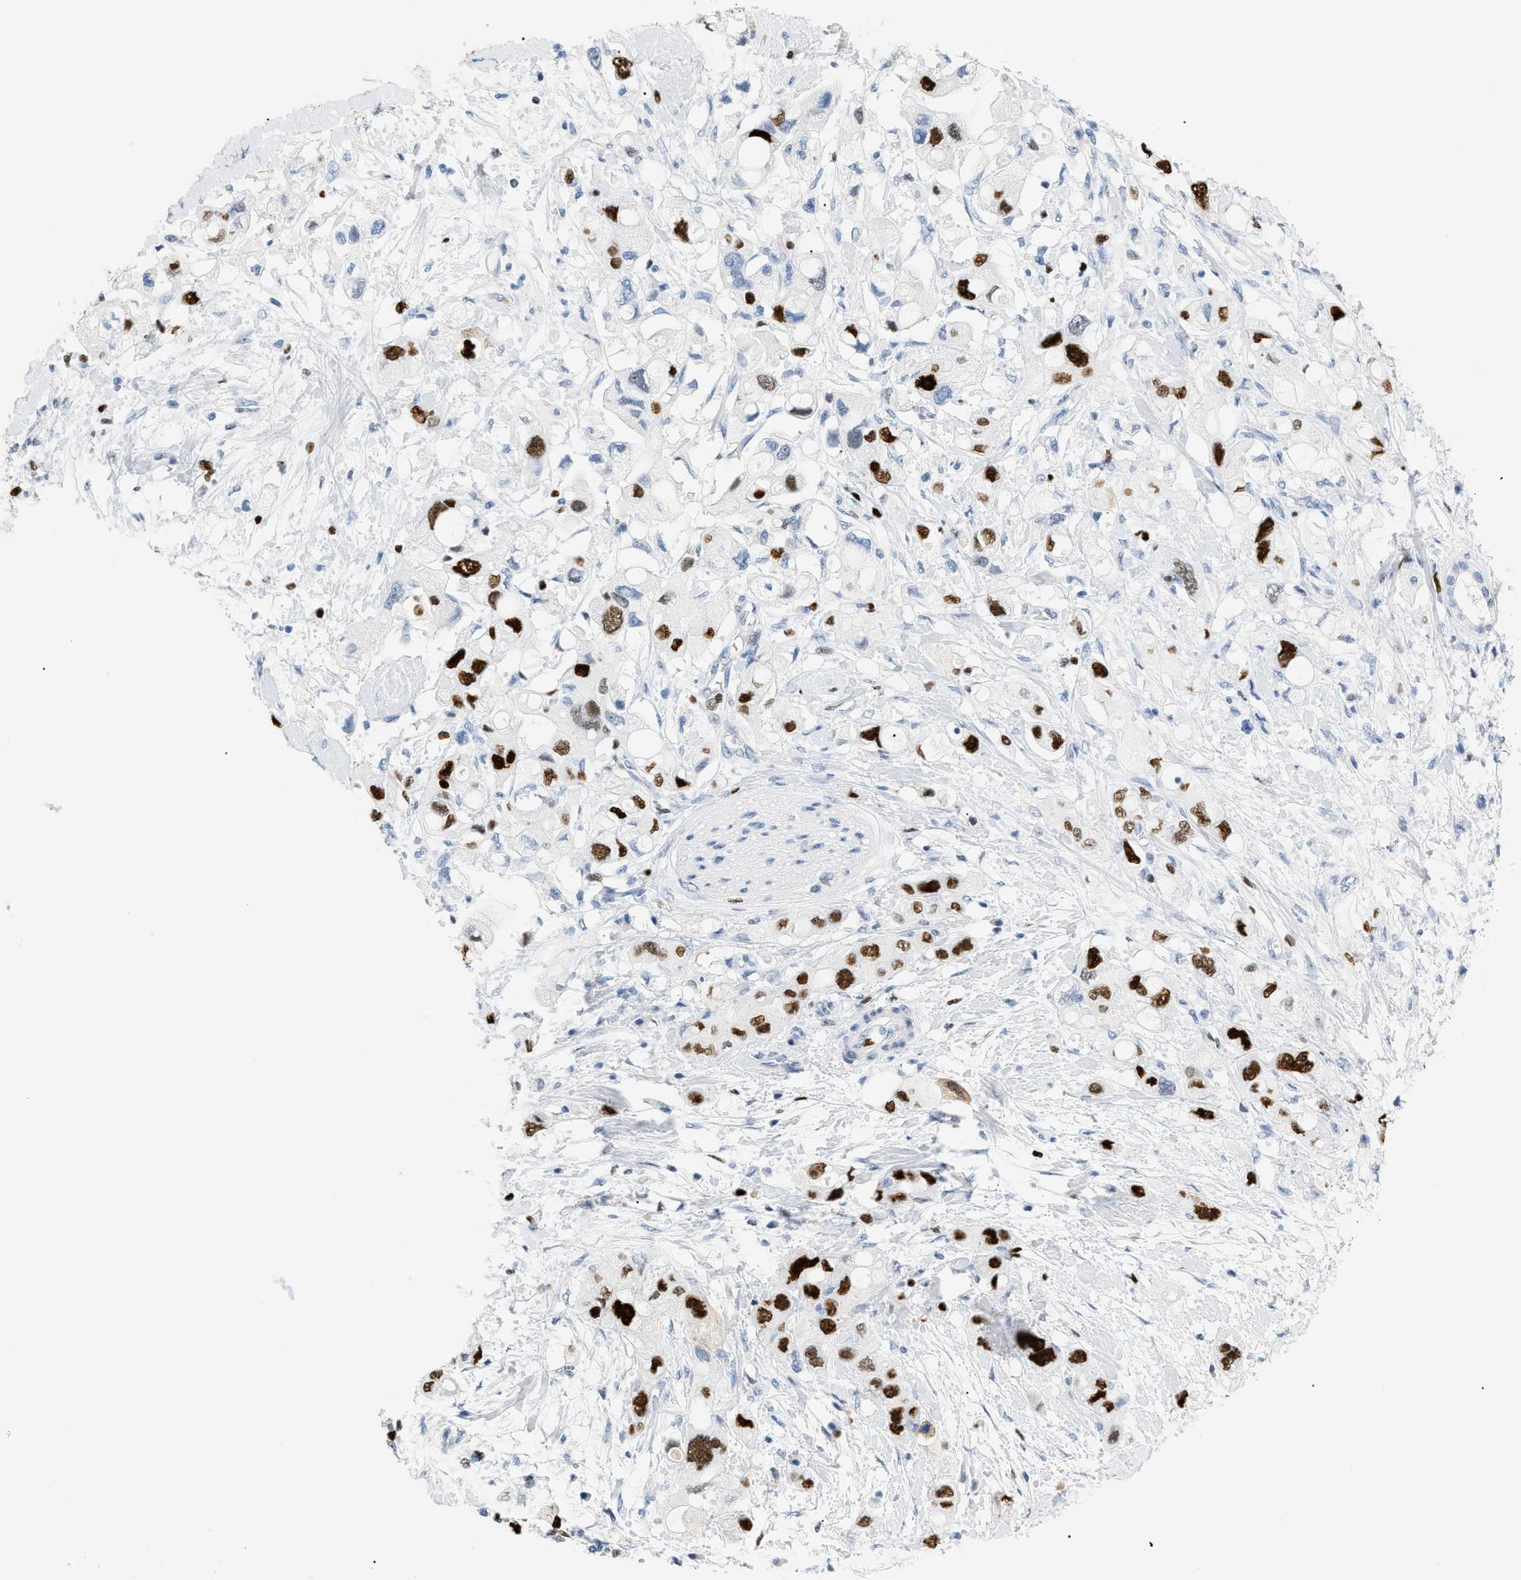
{"staining": {"intensity": "strong", "quantity": "25%-75%", "location": "nuclear"}, "tissue": "pancreatic cancer", "cell_type": "Tumor cells", "image_type": "cancer", "snomed": [{"axis": "morphology", "description": "Adenocarcinoma, NOS"}, {"axis": "topography", "description": "Pancreas"}], "caption": "The immunohistochemical stain shows strong nuclear expression in tumor cells of adenocarcinoma (pancreatic) tissue.", "gene": "MCM7", "patient": {"sex": "female", "age": 56}}